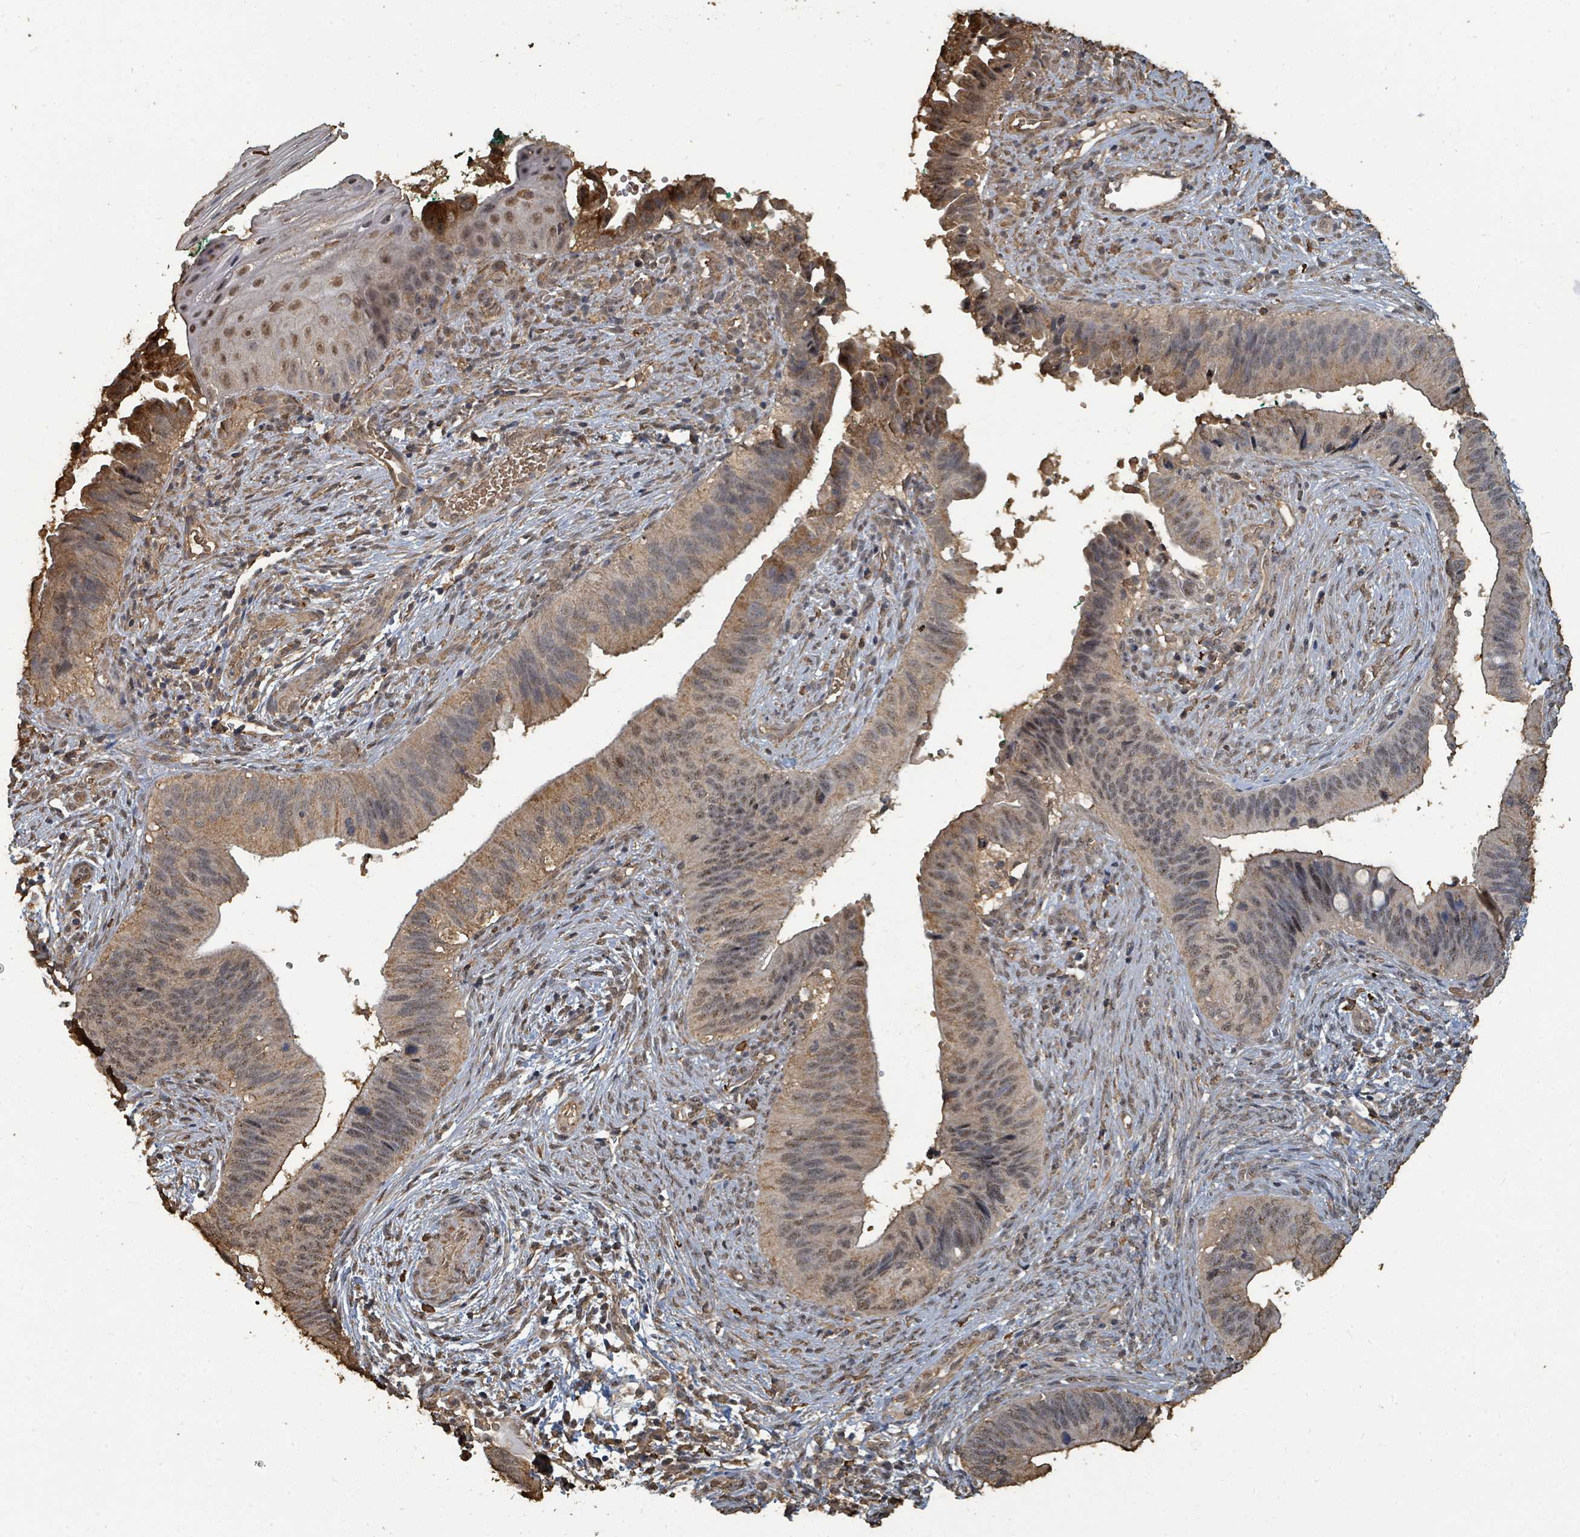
{"staining": {"intensity": "weak", "quantity": ">75%", "location": "cytoplasmic/membranous,nuclear"}, "tissue": "cervical cancer", "cell_type": "Tumor cells", "image_type": "cancer", "snomed": [{"axis": "morphology", "description": "Adenocarcinoma, NOS"}, {"axis": "topography", "description": "Cervix"}], "caption": "The photomicrograph reveals staining of cervical cancer (adenocarcinoma), revealing weak cytoplasmic/membranous and nuclear protein expression (brown color) within tumor cells.", "gene": "C6orf52", "patient": {"sex": "female", "age": 42}}